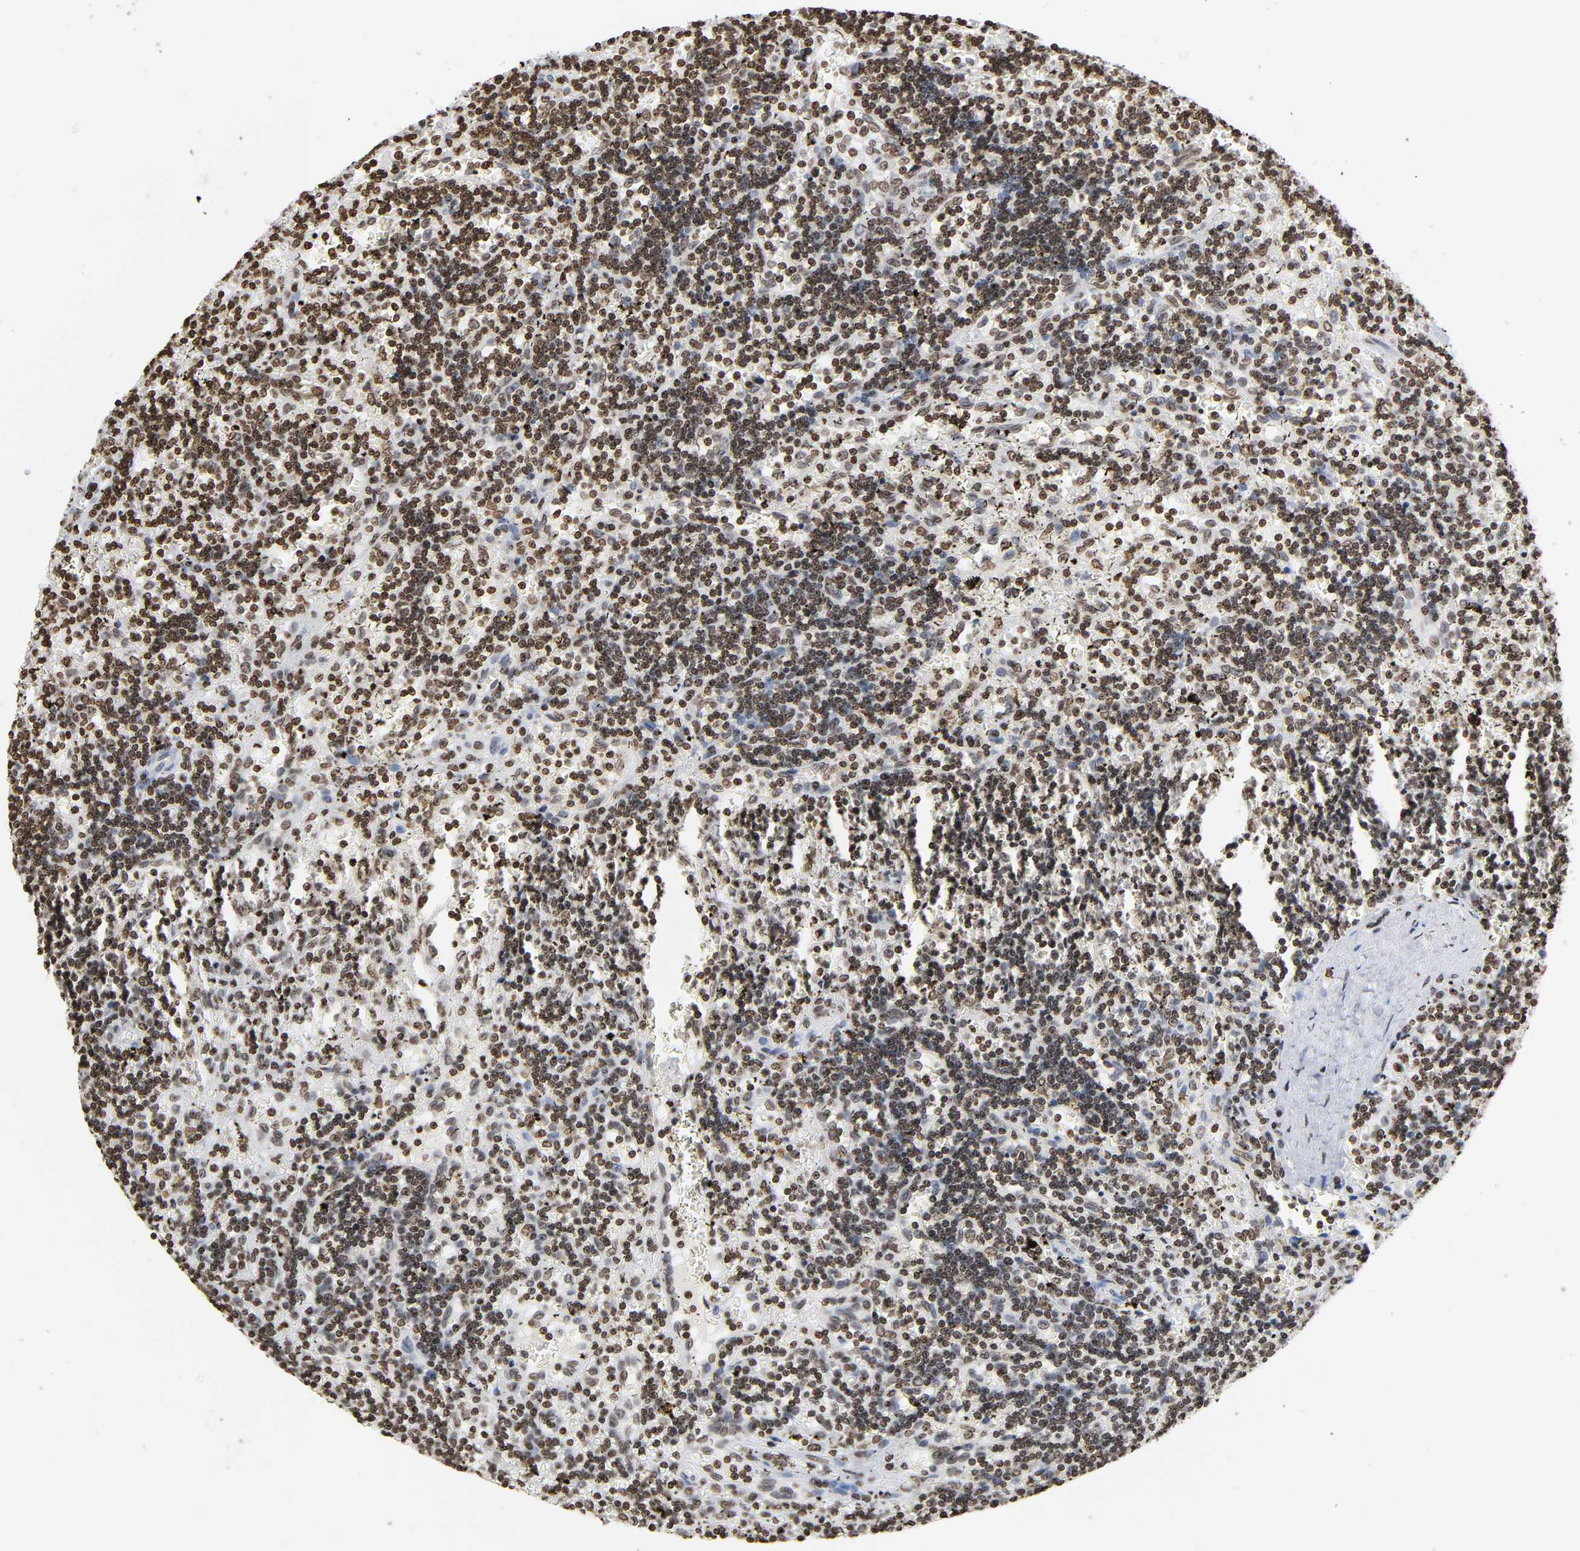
{"staining": {"intensity": "strong", "quantity": ">75%", "location": "nuclear"}, "tissue": "lymphoma", "cell_type": "Tumor cells", "image_type": "cancer", "snomed": [{"axis": "morphology", "description": "Malignant lymphoma, non-Hodgkin's type, Low grade"}, {"axis": "topography", "description": "Spleen"}], "caption": "Immunohistochemistry (IHC) micrograph of lymphoma stained for a protein (brown), which demonstrates high levels of strong nuclear expression in approximately >75% of tumor cells.", "gene": "HOXA6", "patient": {"sex": "male", "age": 60}}